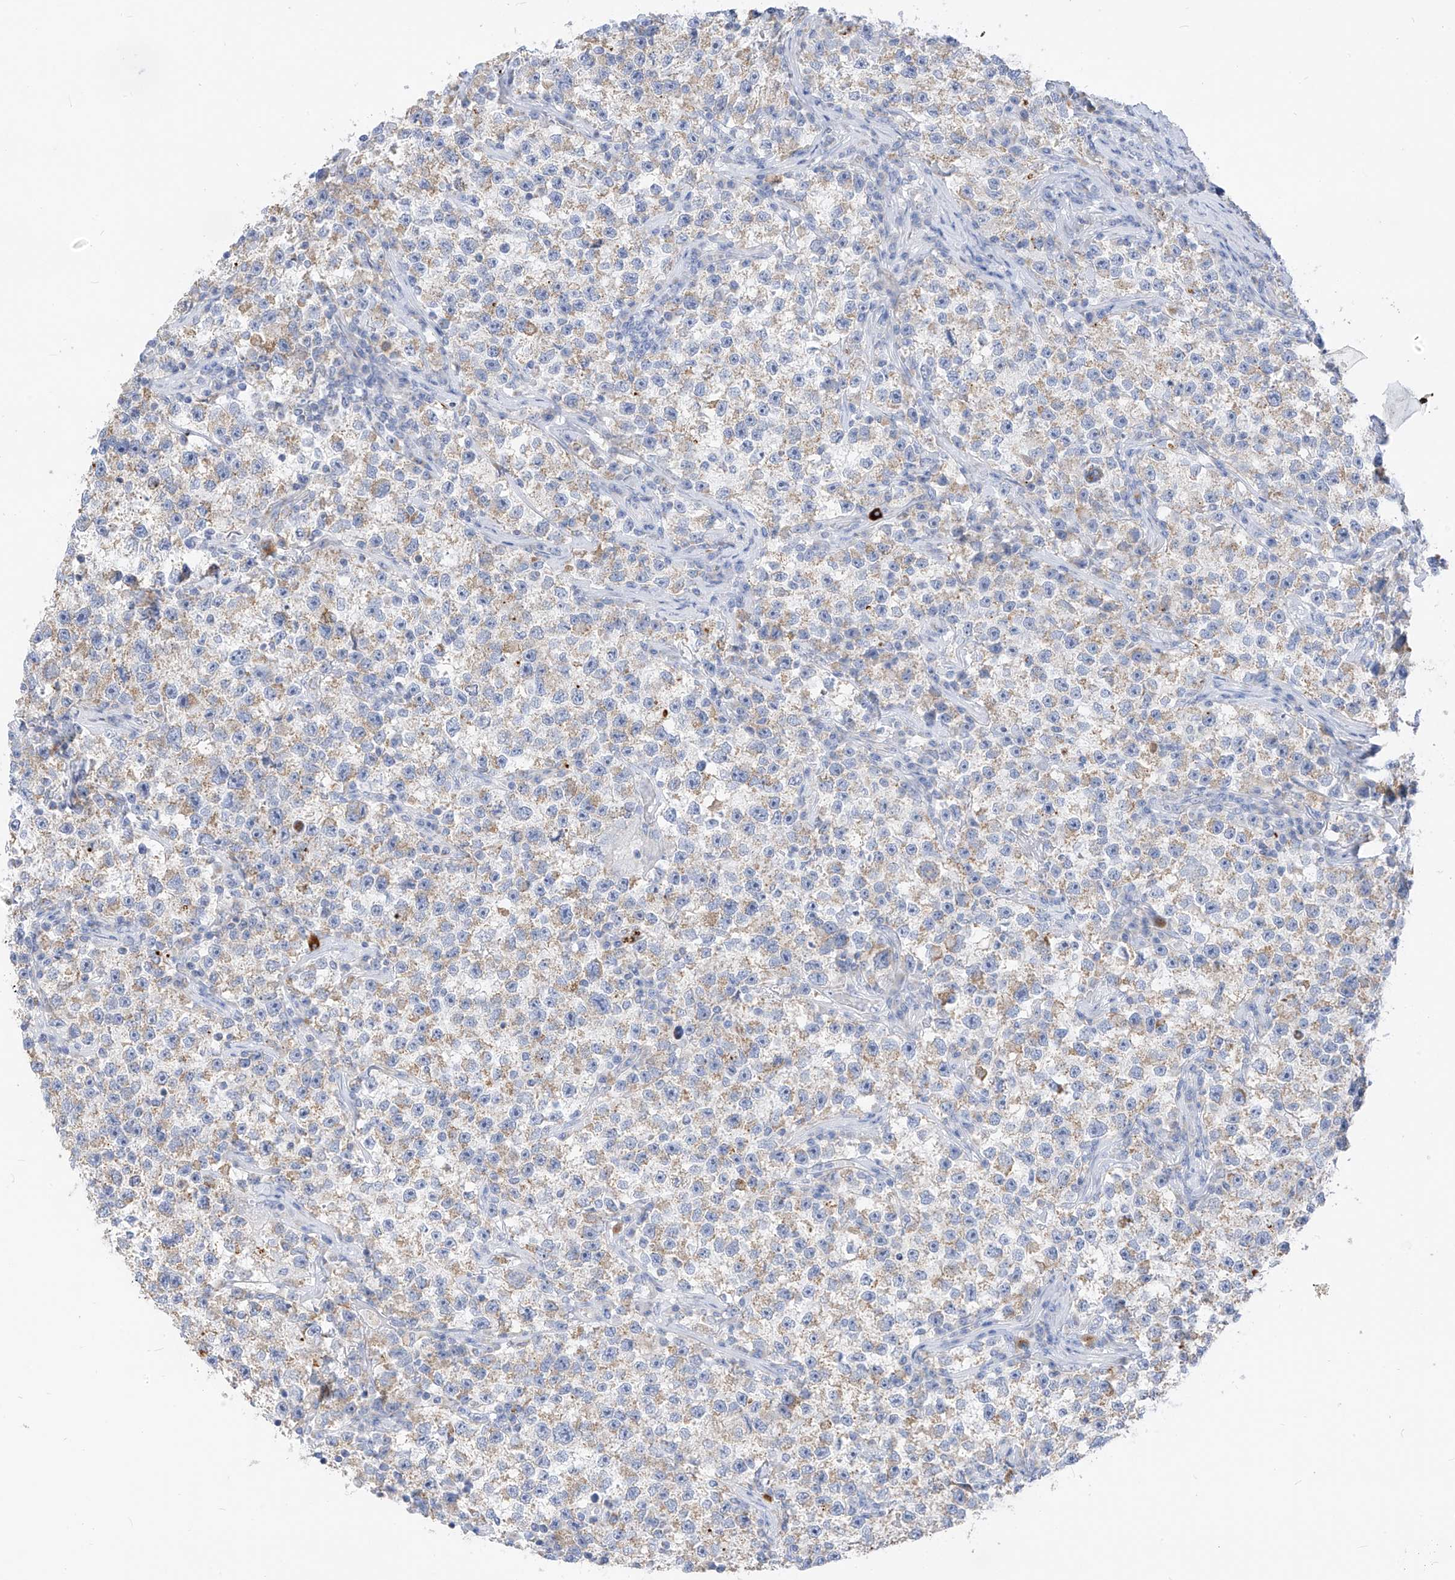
{"staining": {"intensity": "negative", "quantity": "none", "location": "none"}, "tissue": "testis cancer", "cell_type": "Tumor cells", "image_type": "cancer", "snomed": [{"axis": "morphology", "description": "Seminoma, NOS"}, {"axis": "topography", "description": "Testis"}], "caption": "Tumor cells are negative for protein expression in human seminoma (testis). (DAB immunohistochemistry, high magnification).", "gene": "ZNF404", "patient": {"sex": "male", "age": 22}}